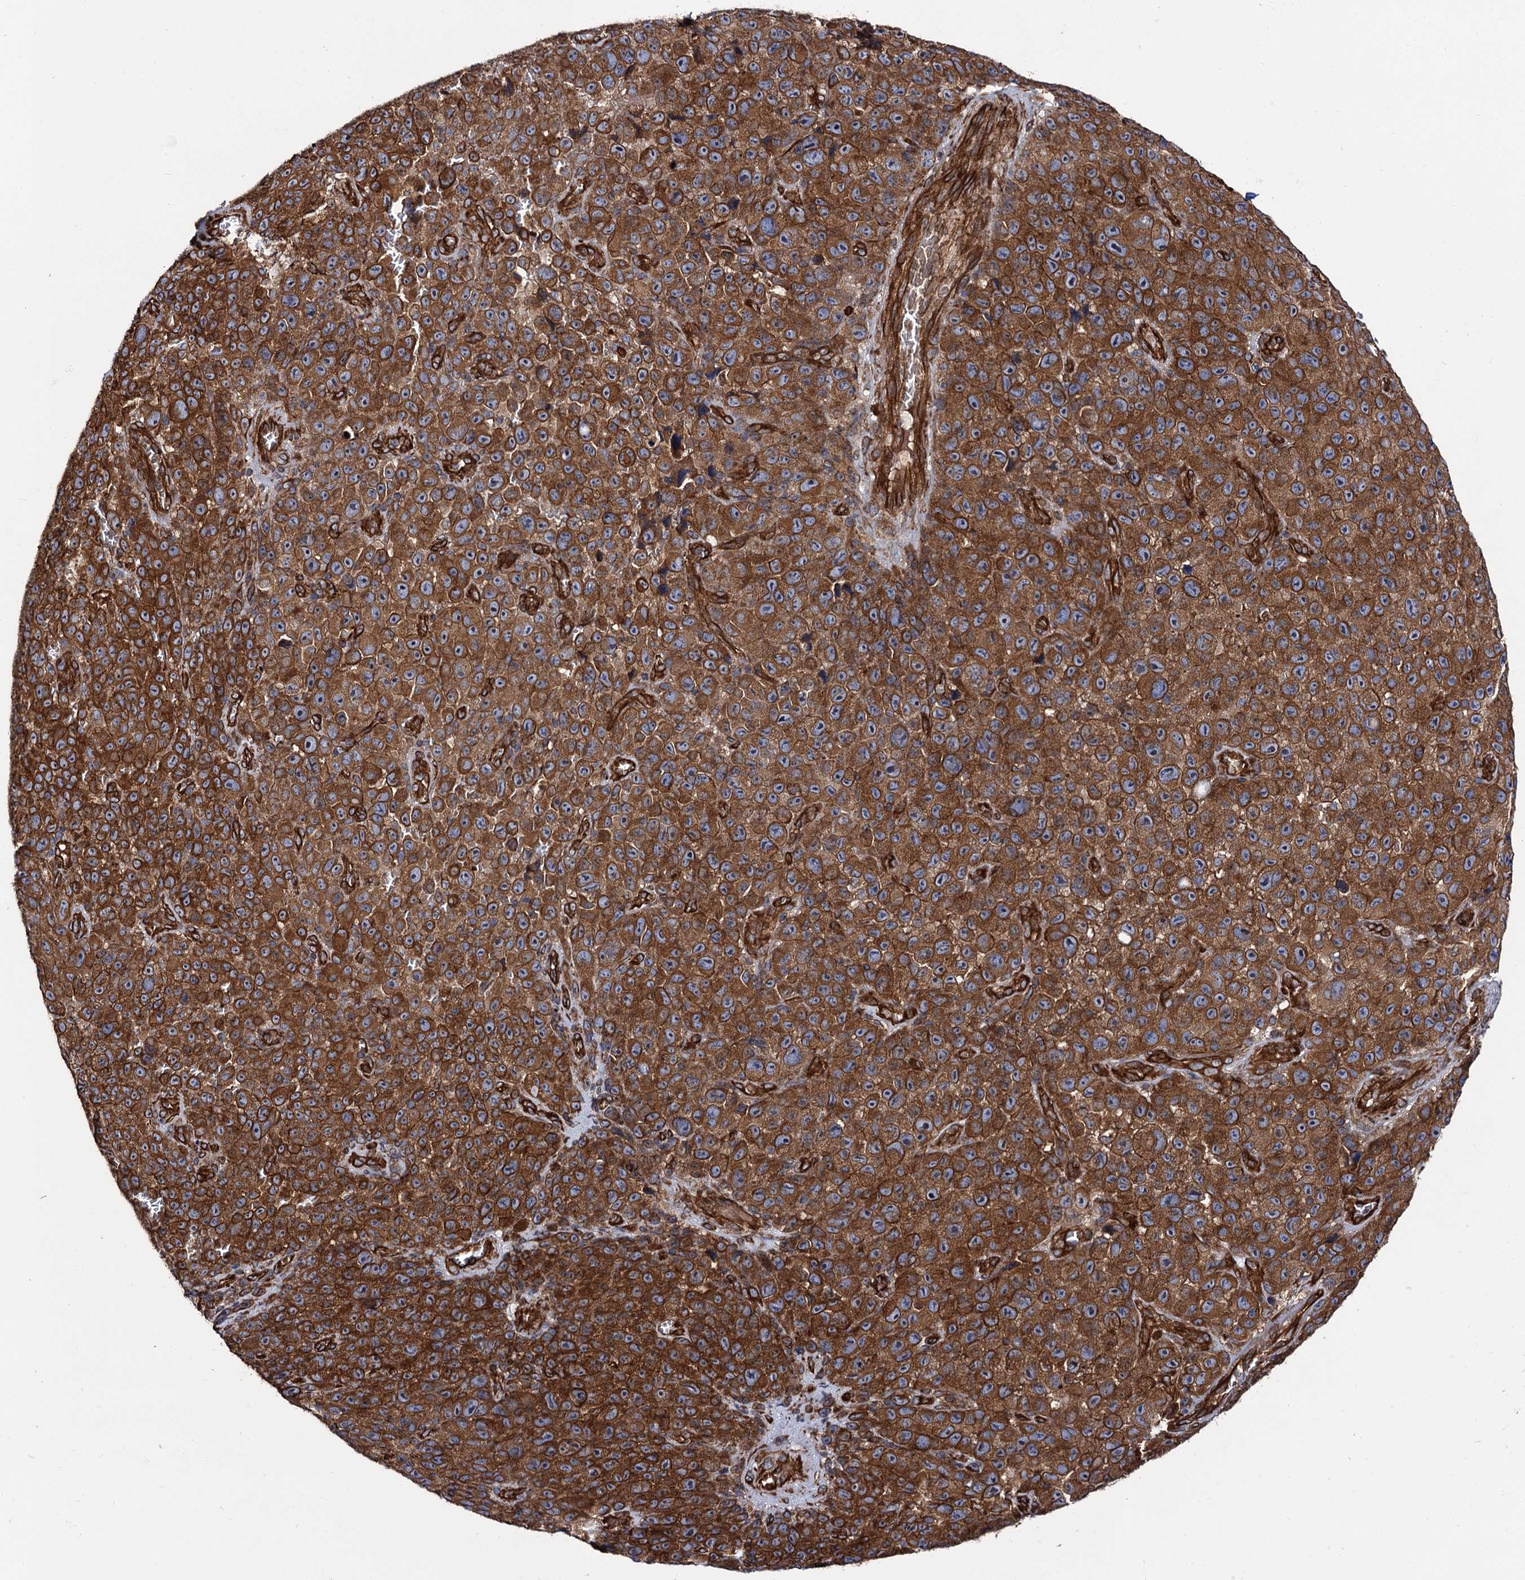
{"staining": {"intensity": "strong", "quantity": ">75%", "location": "cytoplasmic/membranous"}, "tissue": "melanoma", "cell_type": "Tumor cells", "image_type": "cancer", "snomed": [{"axis": "morphology", "description": "Malignant melanoma, NOS"}, {"axis": "topography", "description": "Skin"}], "caption": "Brown immunohistochemical staining in malignant melanoma displays strong cytoplasmic/membranous expression in approximately >75% of tumor cells. (brown staining indicates protein expression, while blue staining denotes nuclei).", "gene": "CIP2A", "patient": {"sex": "female", "age": 82}}